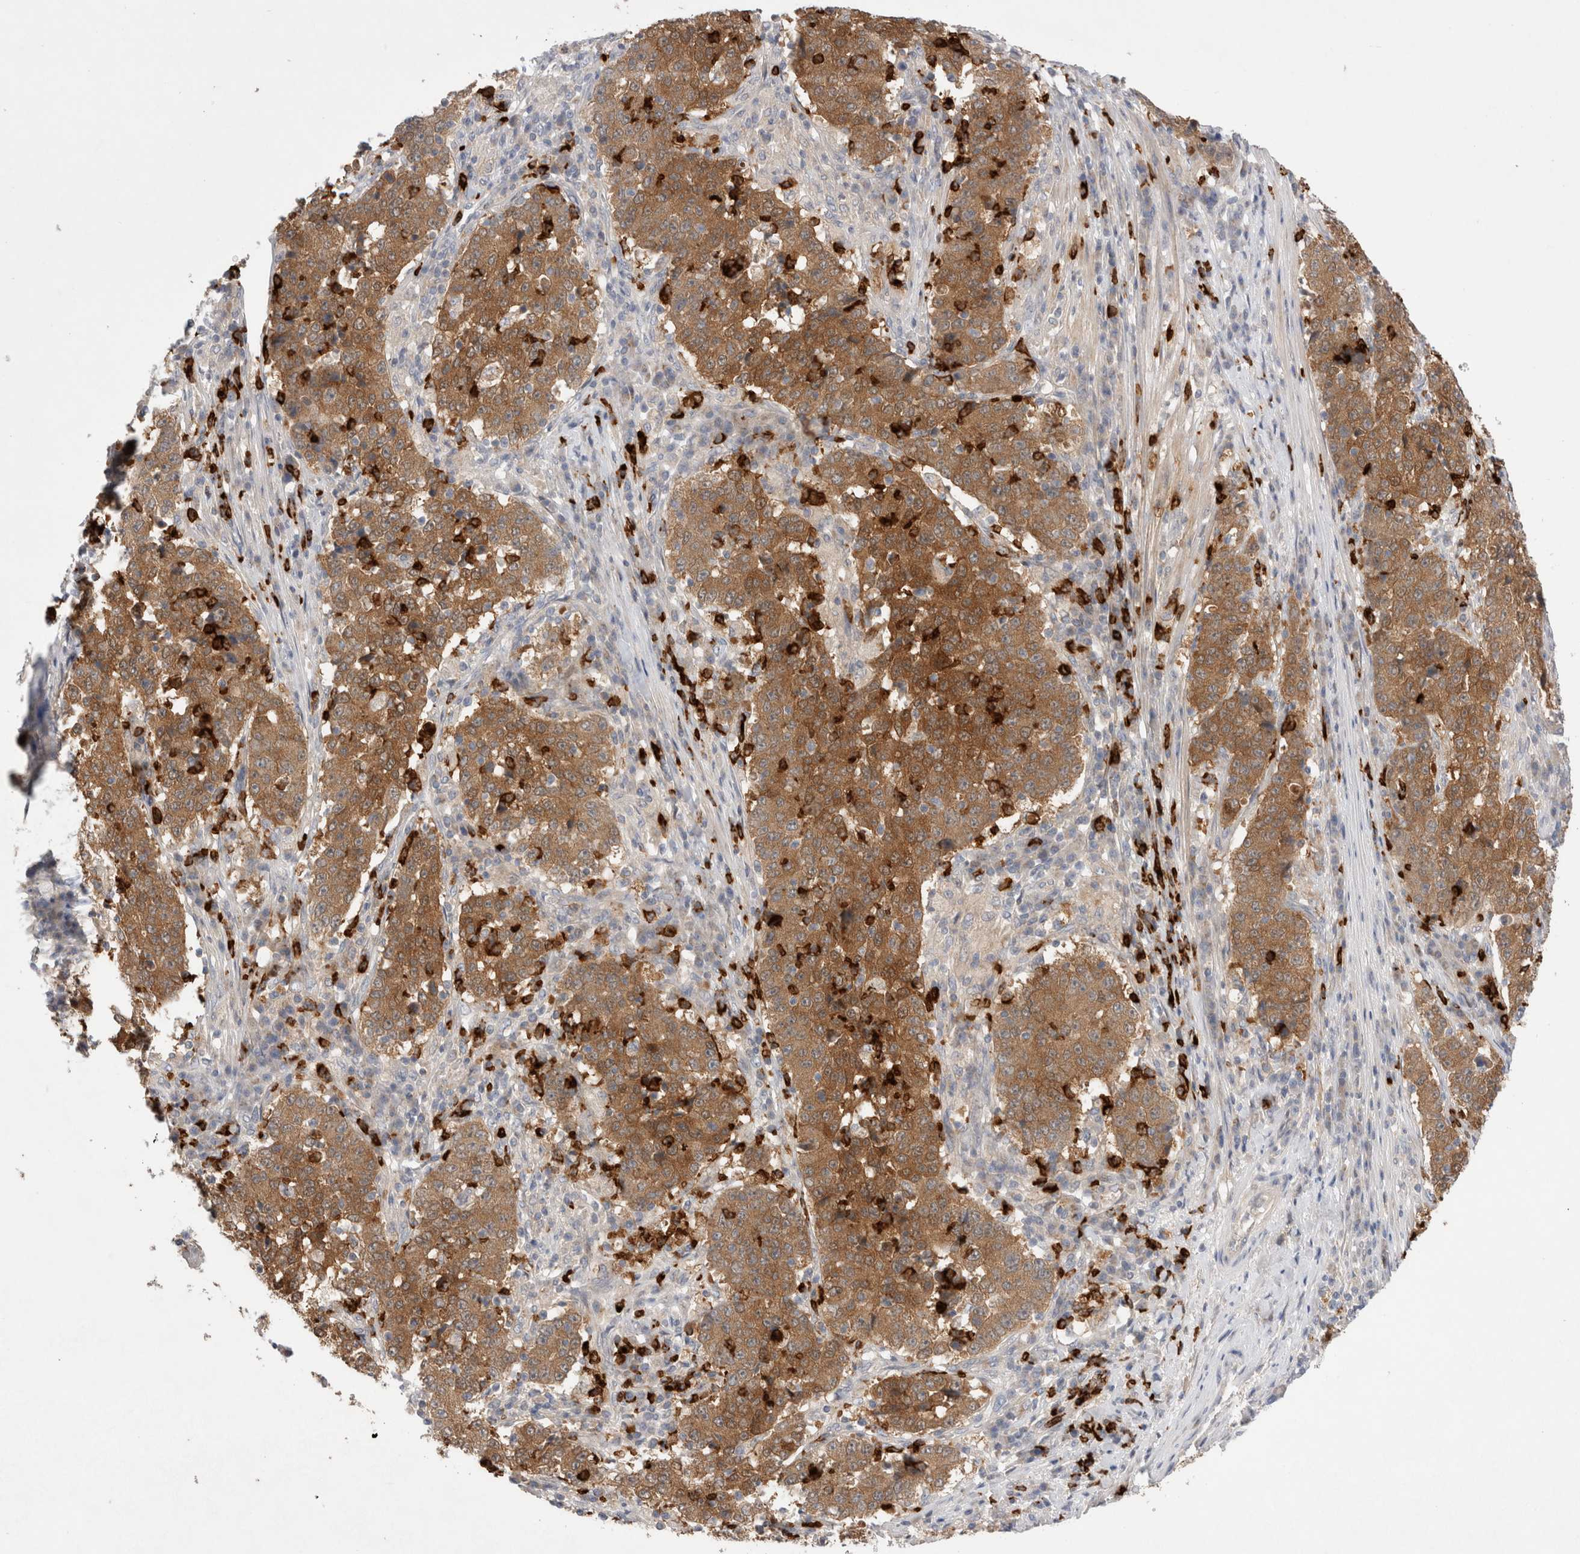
{"staining": {"intensity": "moderate", "quantity": ">75%", "location": "cytoplasmic/membranous"}, "tissue": "stomach cancer", "cell_type": "Tumor cells", "image_type": "cancer", "snomed": [{"axis": "morphology", "description": "Adenocarcinoma, NOS"}, {"axis": "topography", "description": "Stomach"}], "caption": "DAB immunohistochemical staining of human stomach cancer (adenocarcinoma) exhibits moderate cytoplasmic/membranous protein staining in approximately >75% of tumor cells.", "gene": "GSDMB", "patient": {"sex": "male", "age": 59}}